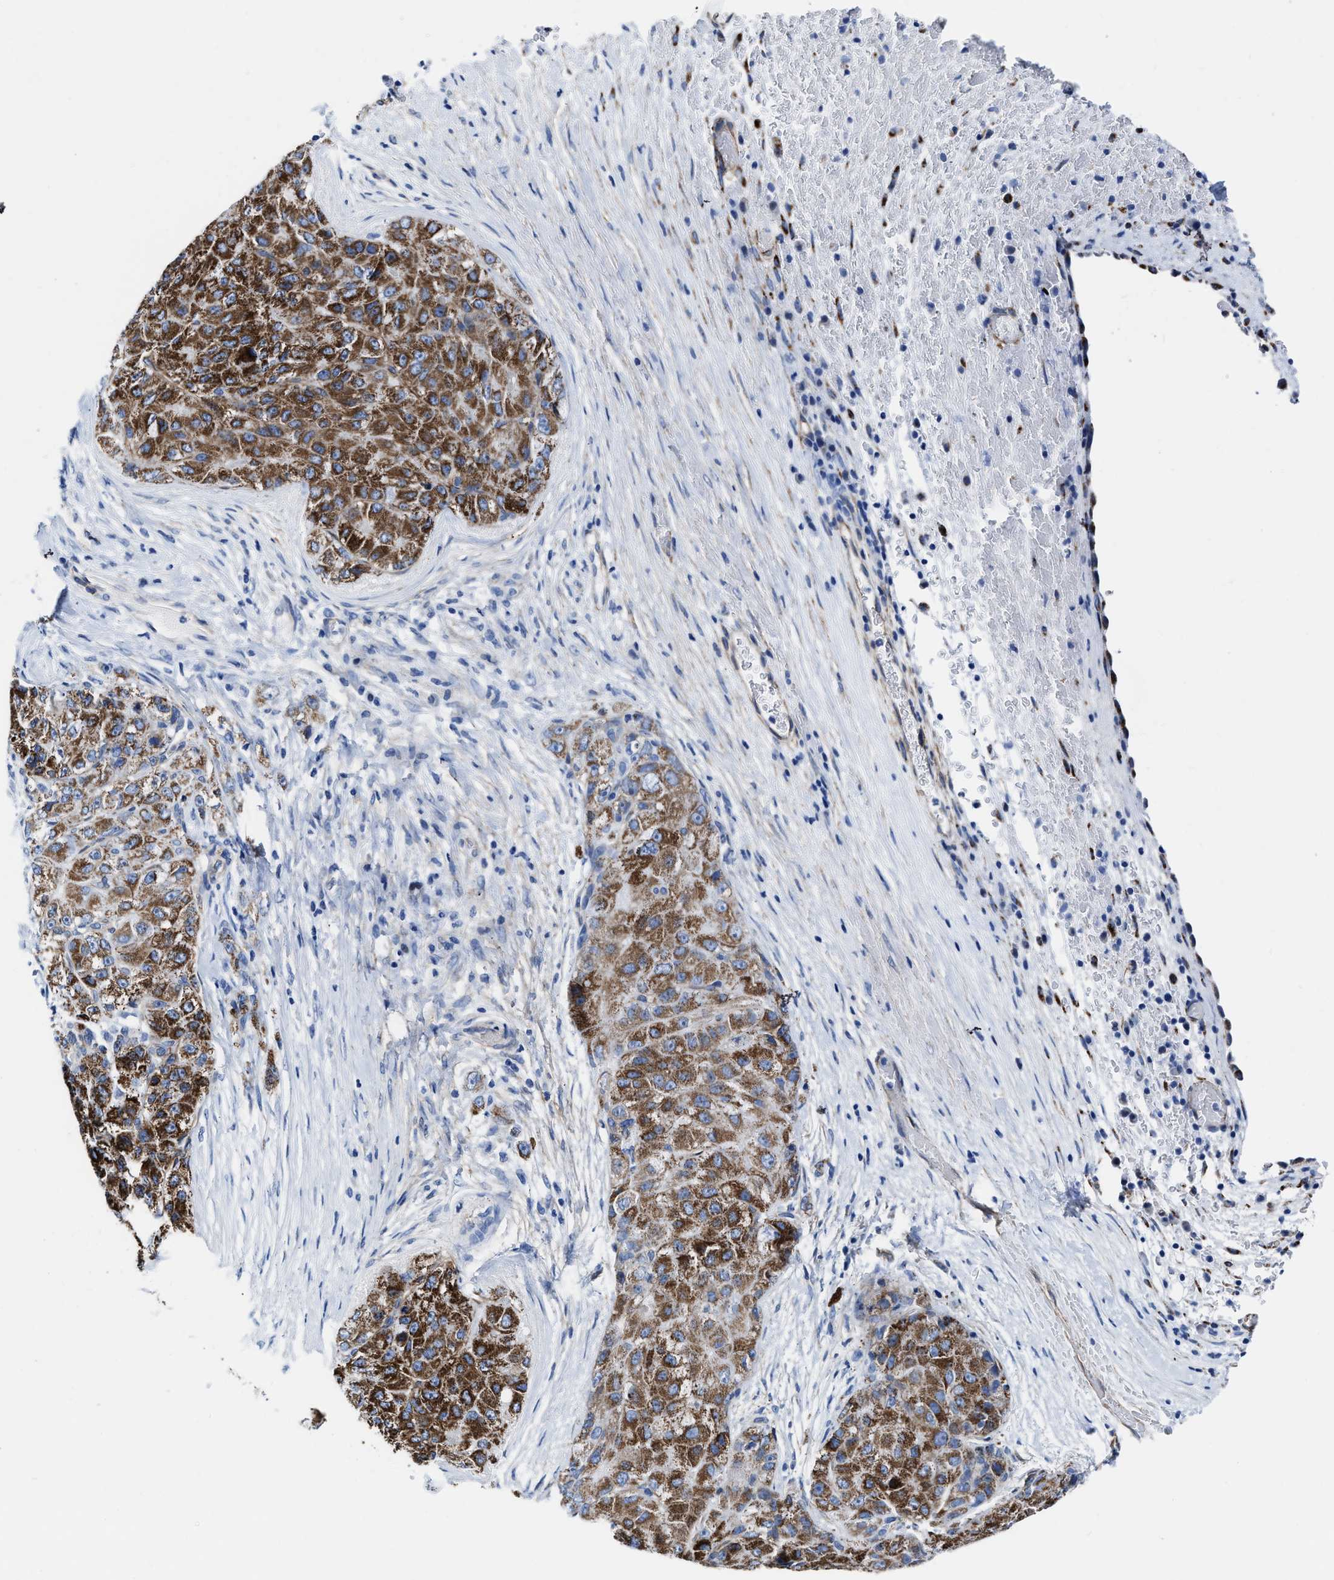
{"staining": {"intensity": "strong", "quantity": ">75%", "location": "cytoplasmic/membranous"}, "tissue": "liver cancer", "cell_type": "Tumor cells", "image_type": "cancer", "snomed": [{"axis": "morphology", "description": "Carcinoma, Hepatocellular, NOS"}, {"axis": "topography", "description": "Liver"}], "caption": "Protein analysis of liver hepatocellular carcinoma tissue displays strong cytoplasmic/membranous positivity in approximately >75% of tumor cells.", "gene": "KCNMB3", "patient": {"sex": "male", "age": 80}}